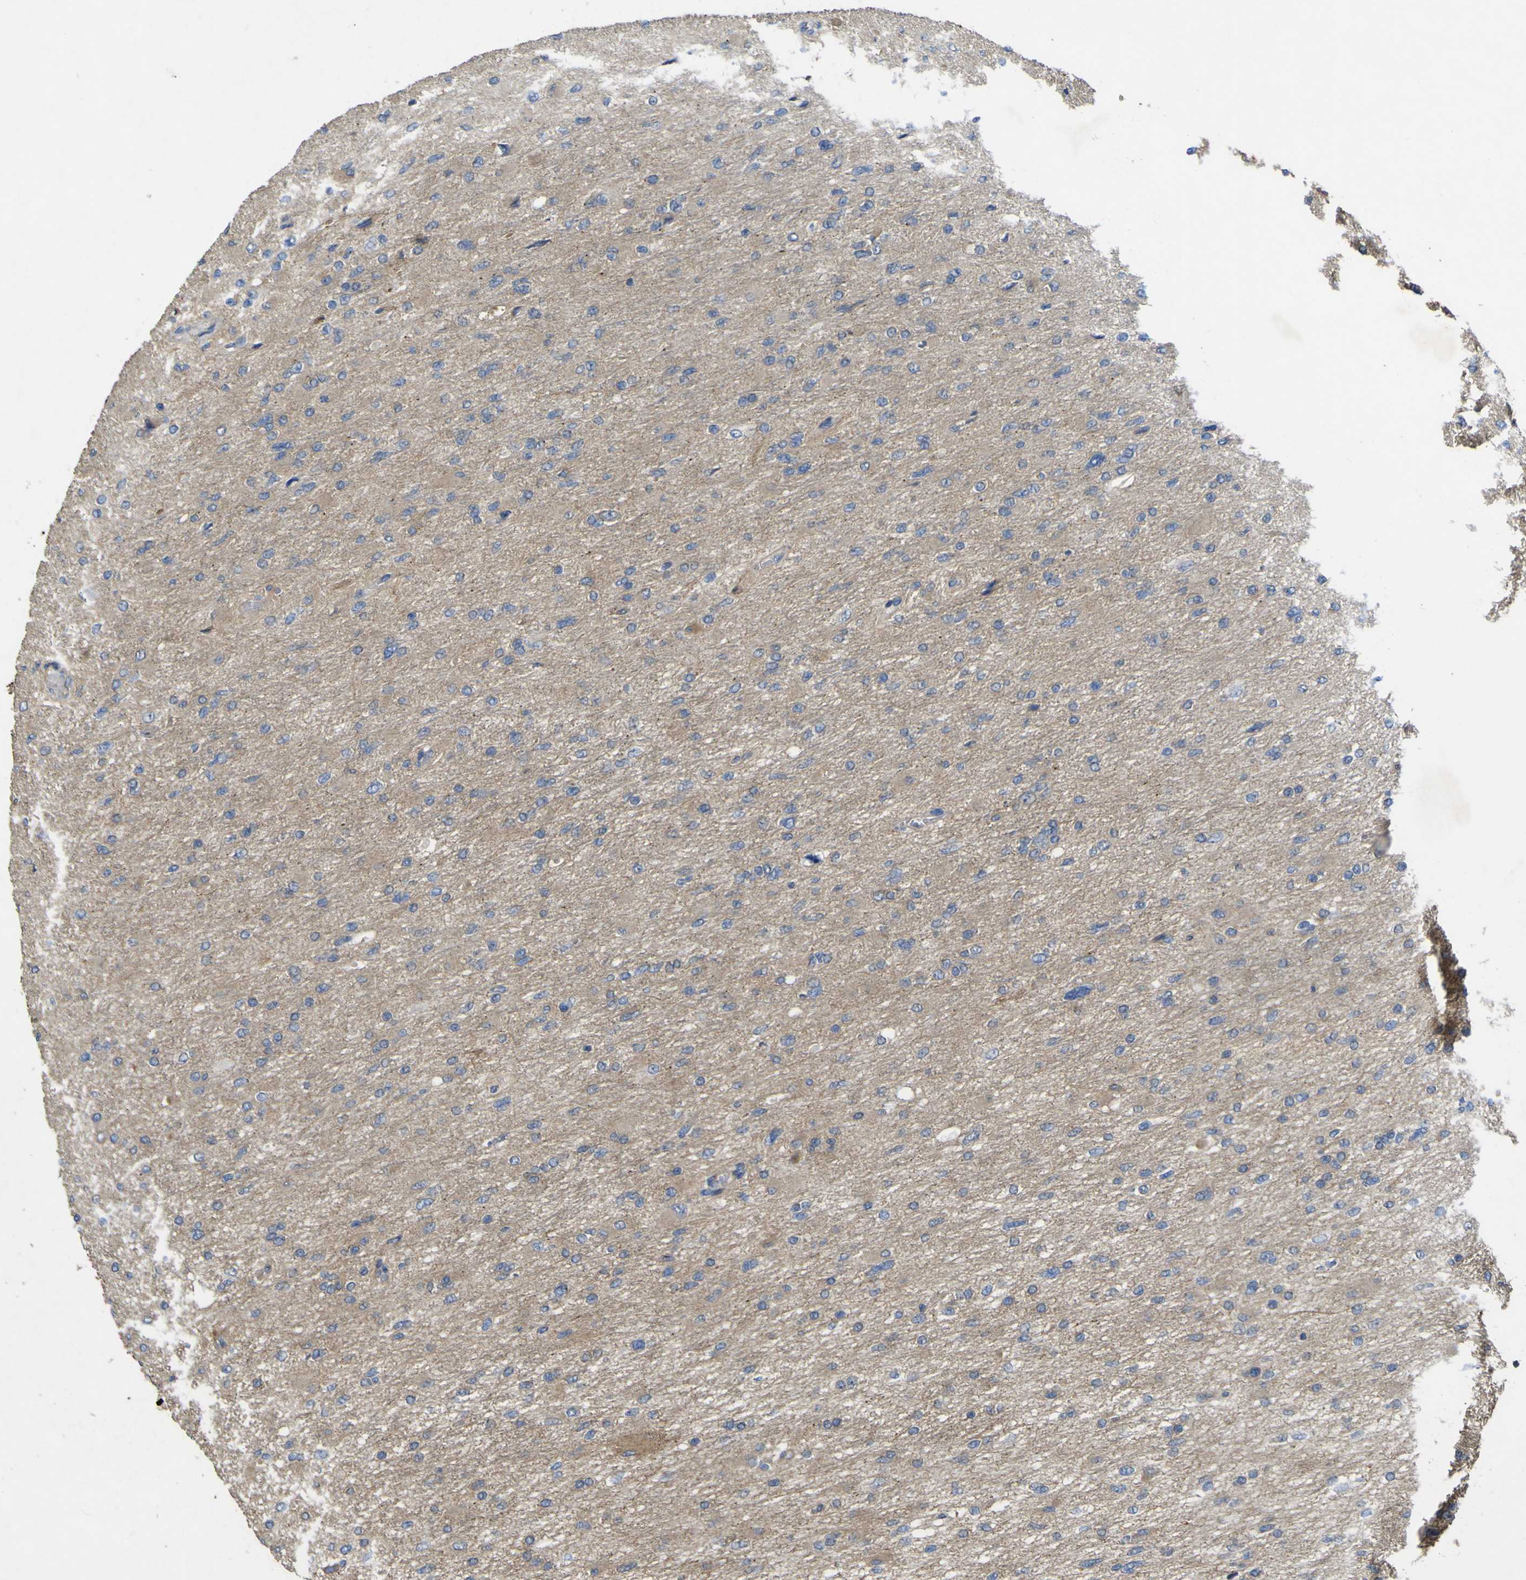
{"staining": {"intensity": "negative", "quantity": "none", "location": "none"}, "tissue": "glioma", "cell_type": "Tumor cells", "image_type": "cancer", "snomed": [{"axis": "morphology", "description": "Glioma, malignant, High grade"}, {"axis": "topography", "description": "Brain"}], "caption": "DAB immunohistochemical staining of glioma shows no significant expression in tumor cells. (DAB immunohistochemistry visualized using brightfield microscopy, high magnification).", "gene": "TNFSF15", "patient": {"sex": "female", "age": 13}}